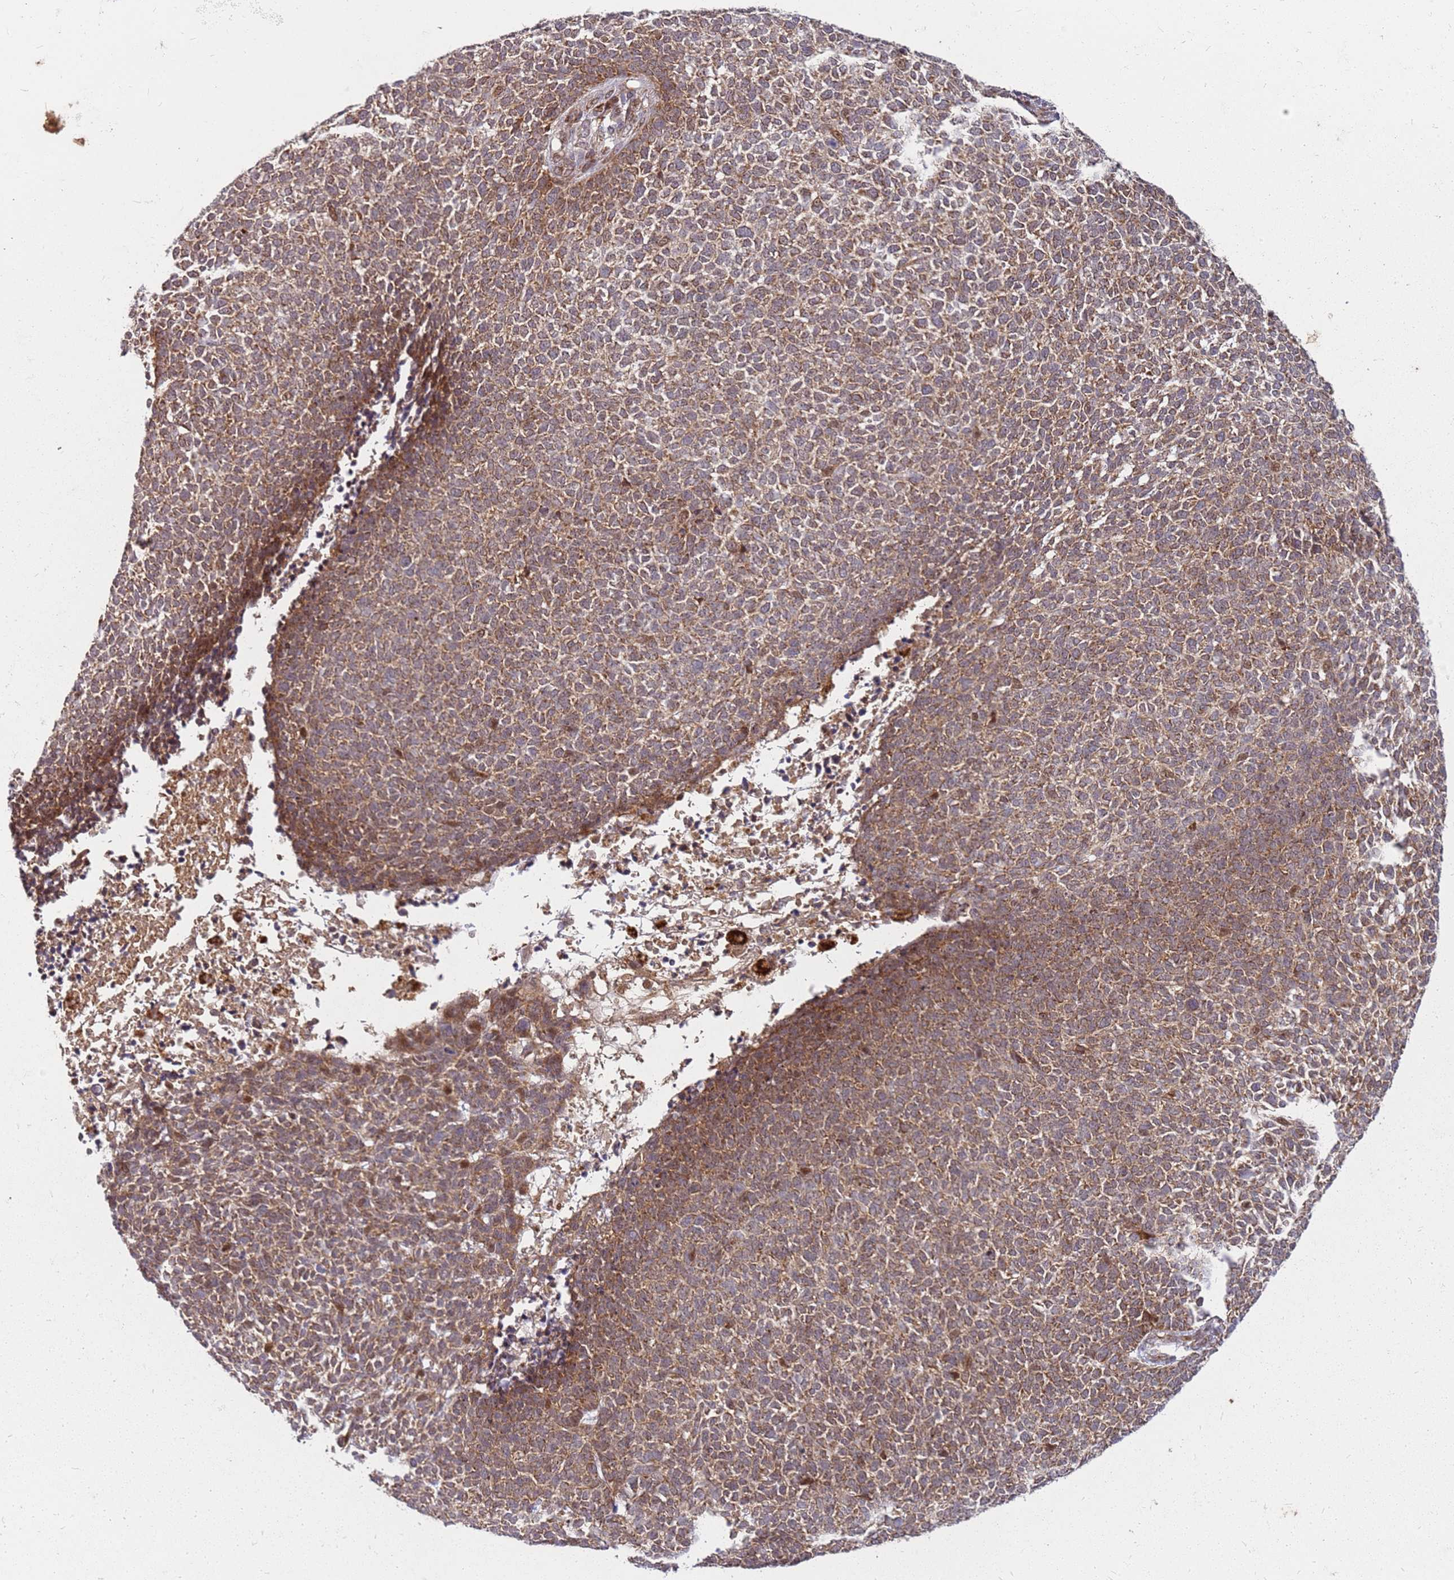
{"staining": {"intensity": "moderate", "quantity": ">75%", "location": "cytoplasmic/membranous"}, "tissue": "skin cancer", "cell_type": "Tumor cells", "image_type": "cancer", "snomed": [{"axis": "morphology", "description": "Basal cell carcinoma"}, {"axis": "topography", "description": "Skin"}], "caption": "This micrograph displays immunohistochemistry staining of basal cell carcinoma (skin), with medium moderate cytoplasmic/membranous expression in approximately >75% of tumor cells.", "gene": "CCDC159", "patient": {"sex": "female", "age": 84}}